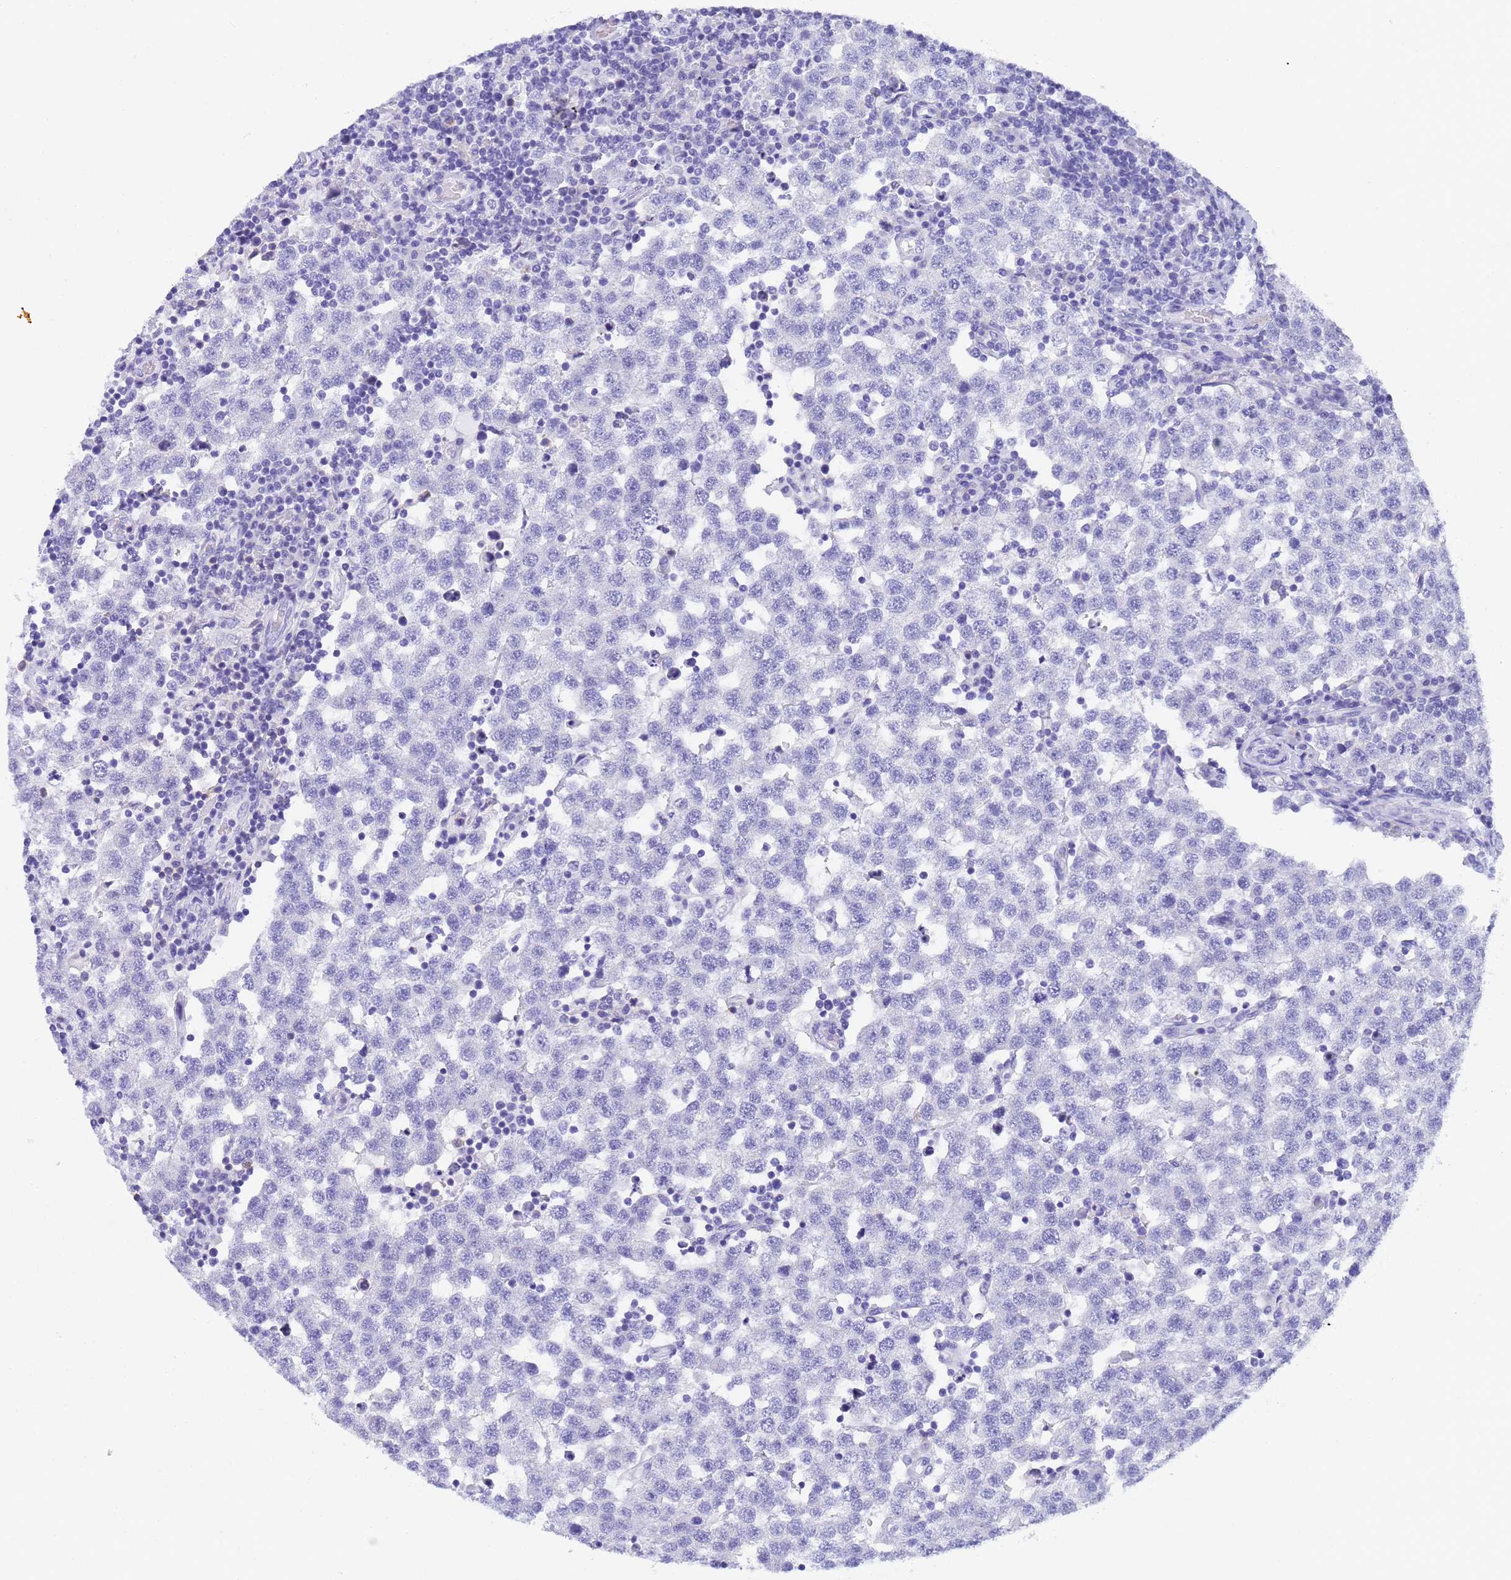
{"staining": {"intensity": "negative", "quantity": "none", "location": "none"}, "tissue": "testis cancer", "cell_type": "Tumor cells", "image_type": "cancer", "snomed": [{"axis": "morphology", "description": "Seminoma, NOS"}, {"axis": "topography", "description": "Testis"}], "caption": "Tumor cells are negative for protein expression in human testis cancer (seminoma). (DAB (3,3'-diaminobenzidine) immunohistochemistry visualized using brightfield microscopy, high magnification).", "gene": "STATH", "patient": {"sex": "male", "age": 34}}